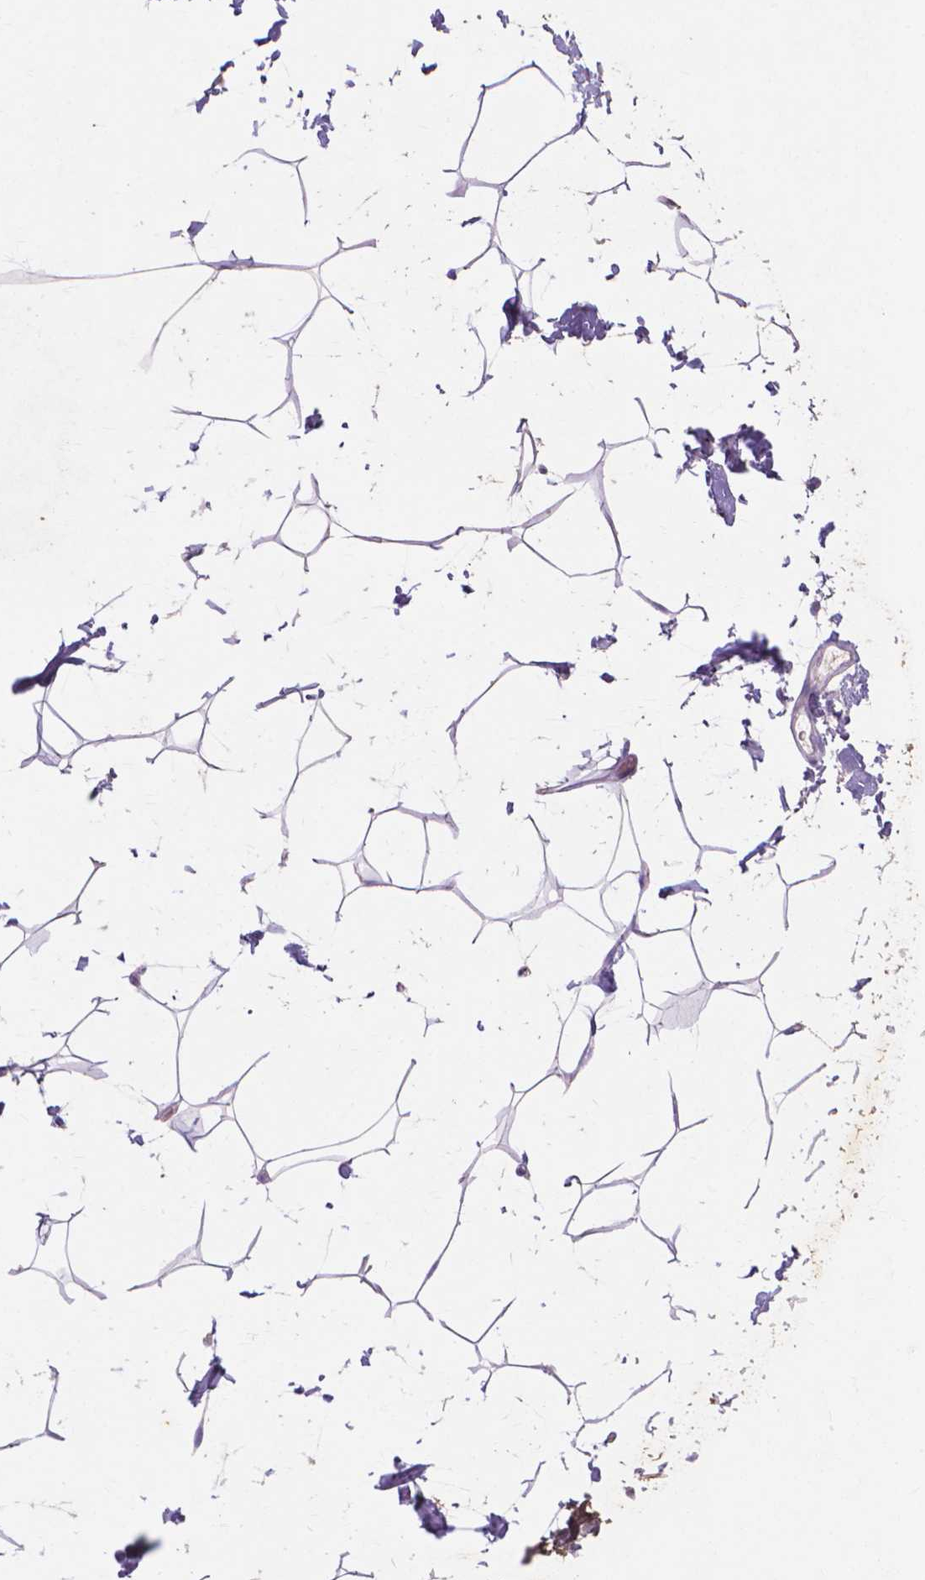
{"staining": {"intensity": "negative", "quantity": "none", "location": "none"}, "tissue": "breast", "cell_type": "Adipocytes", "image_type": "normal", "snomed": [{"axis": "morphology", "description": "Normal tissue, NOS"}, {"axis": "topography", "description": "Breast"}], "caption": "IHC image of normal breast: human breast stained with DAB displays no significant protein positivity in adipocytes. (Immunohistochemistry (ihc), brightfield microscopy, high magnification).", "gene": "MMP11", "patient": {"sex": "female", "age": 32}}